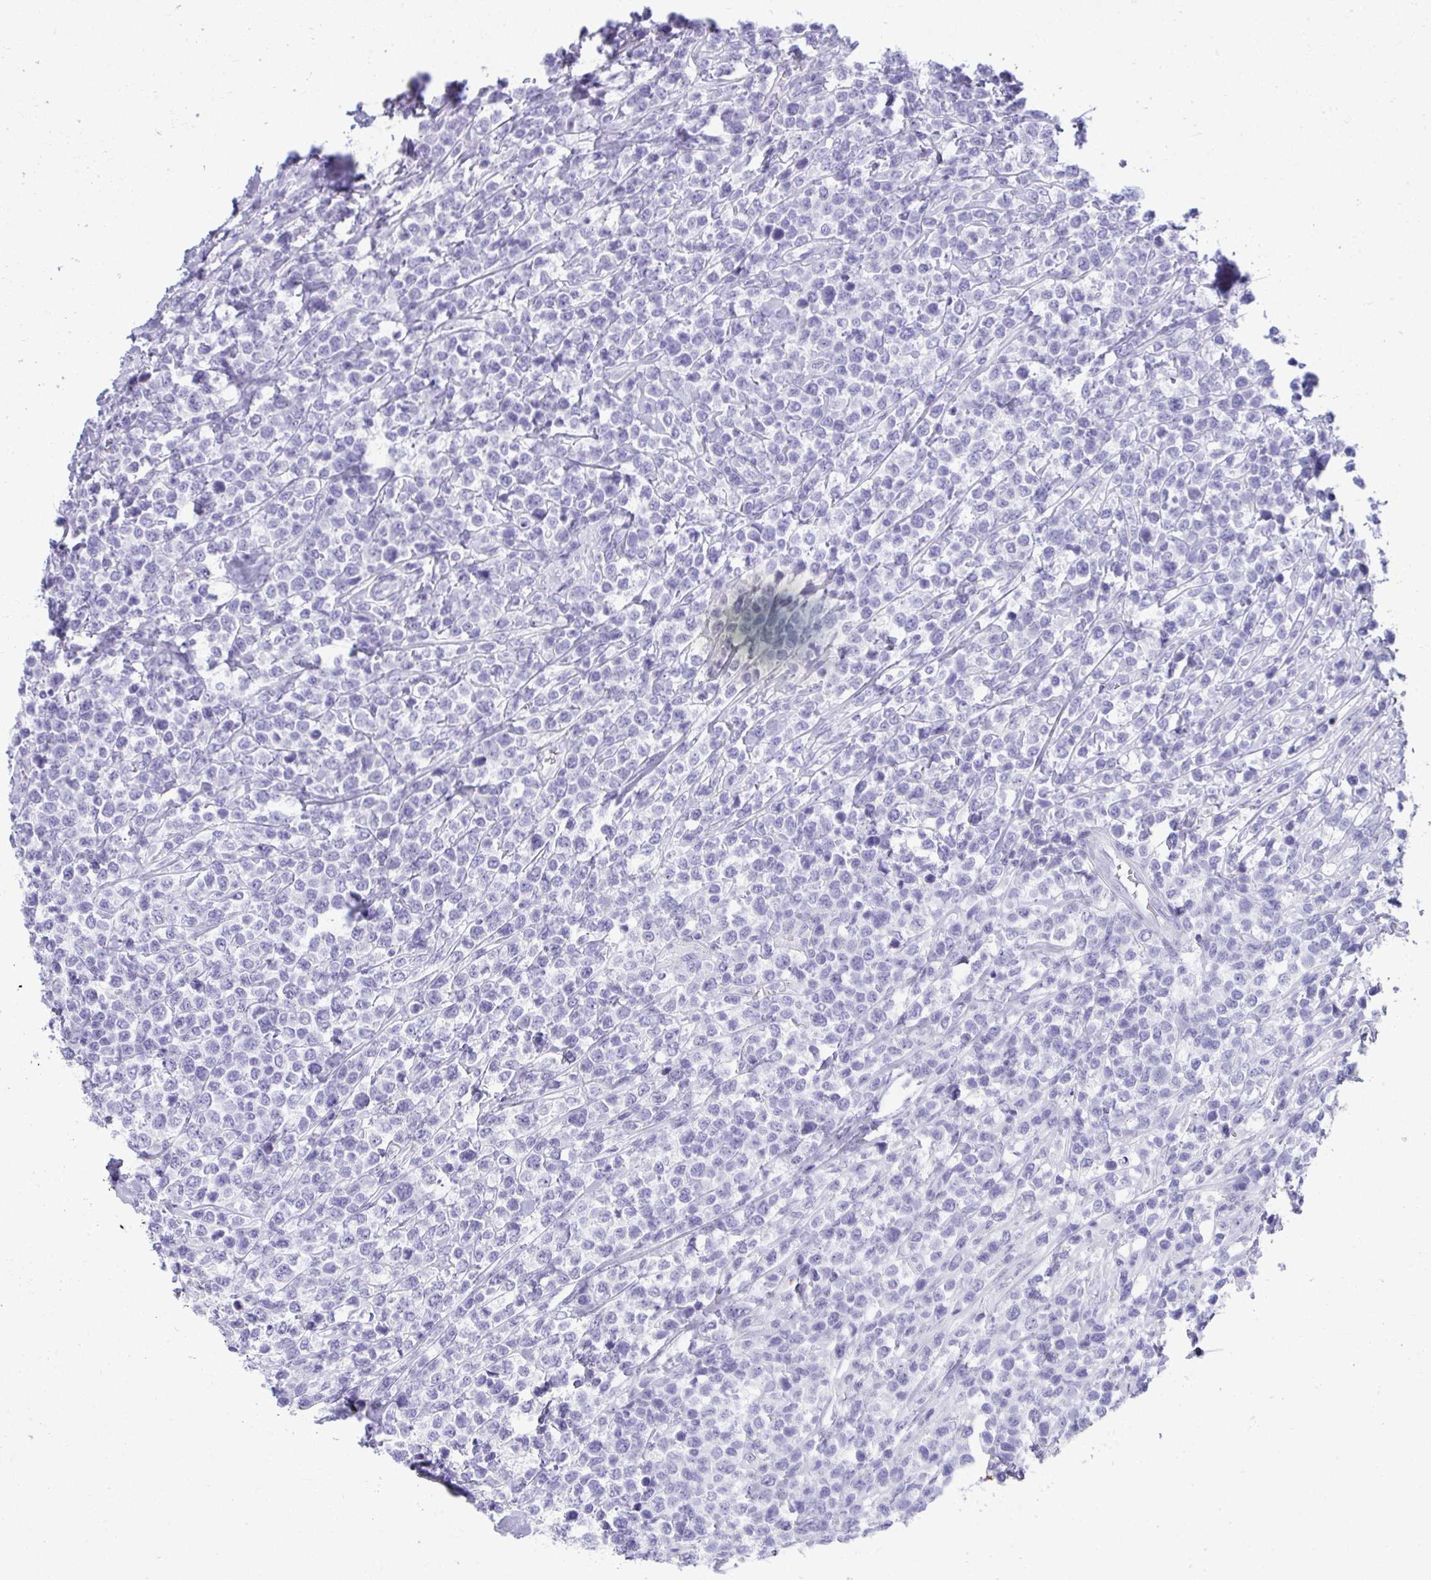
{"staining": {"intensity": "negative", "quantity": "none", "location": "none"}, "tissue": "lymphoma", "cell_type": "Tumor cells", "image_type": "cancer", "snomed": [{"axis": "morphology", "description": "Malignant lymphoma, non-Hodgkin's type, High grade"}, {"axis": "topography", "description": "Soft tissue"}], "caption": "A high-resolution micrograph shows immunohistochemistry staining of lymphoma, which shows no significant expression in tumor cells.", "gene": "PIGZ", "patient": {"sex": "female", "age": 56}}